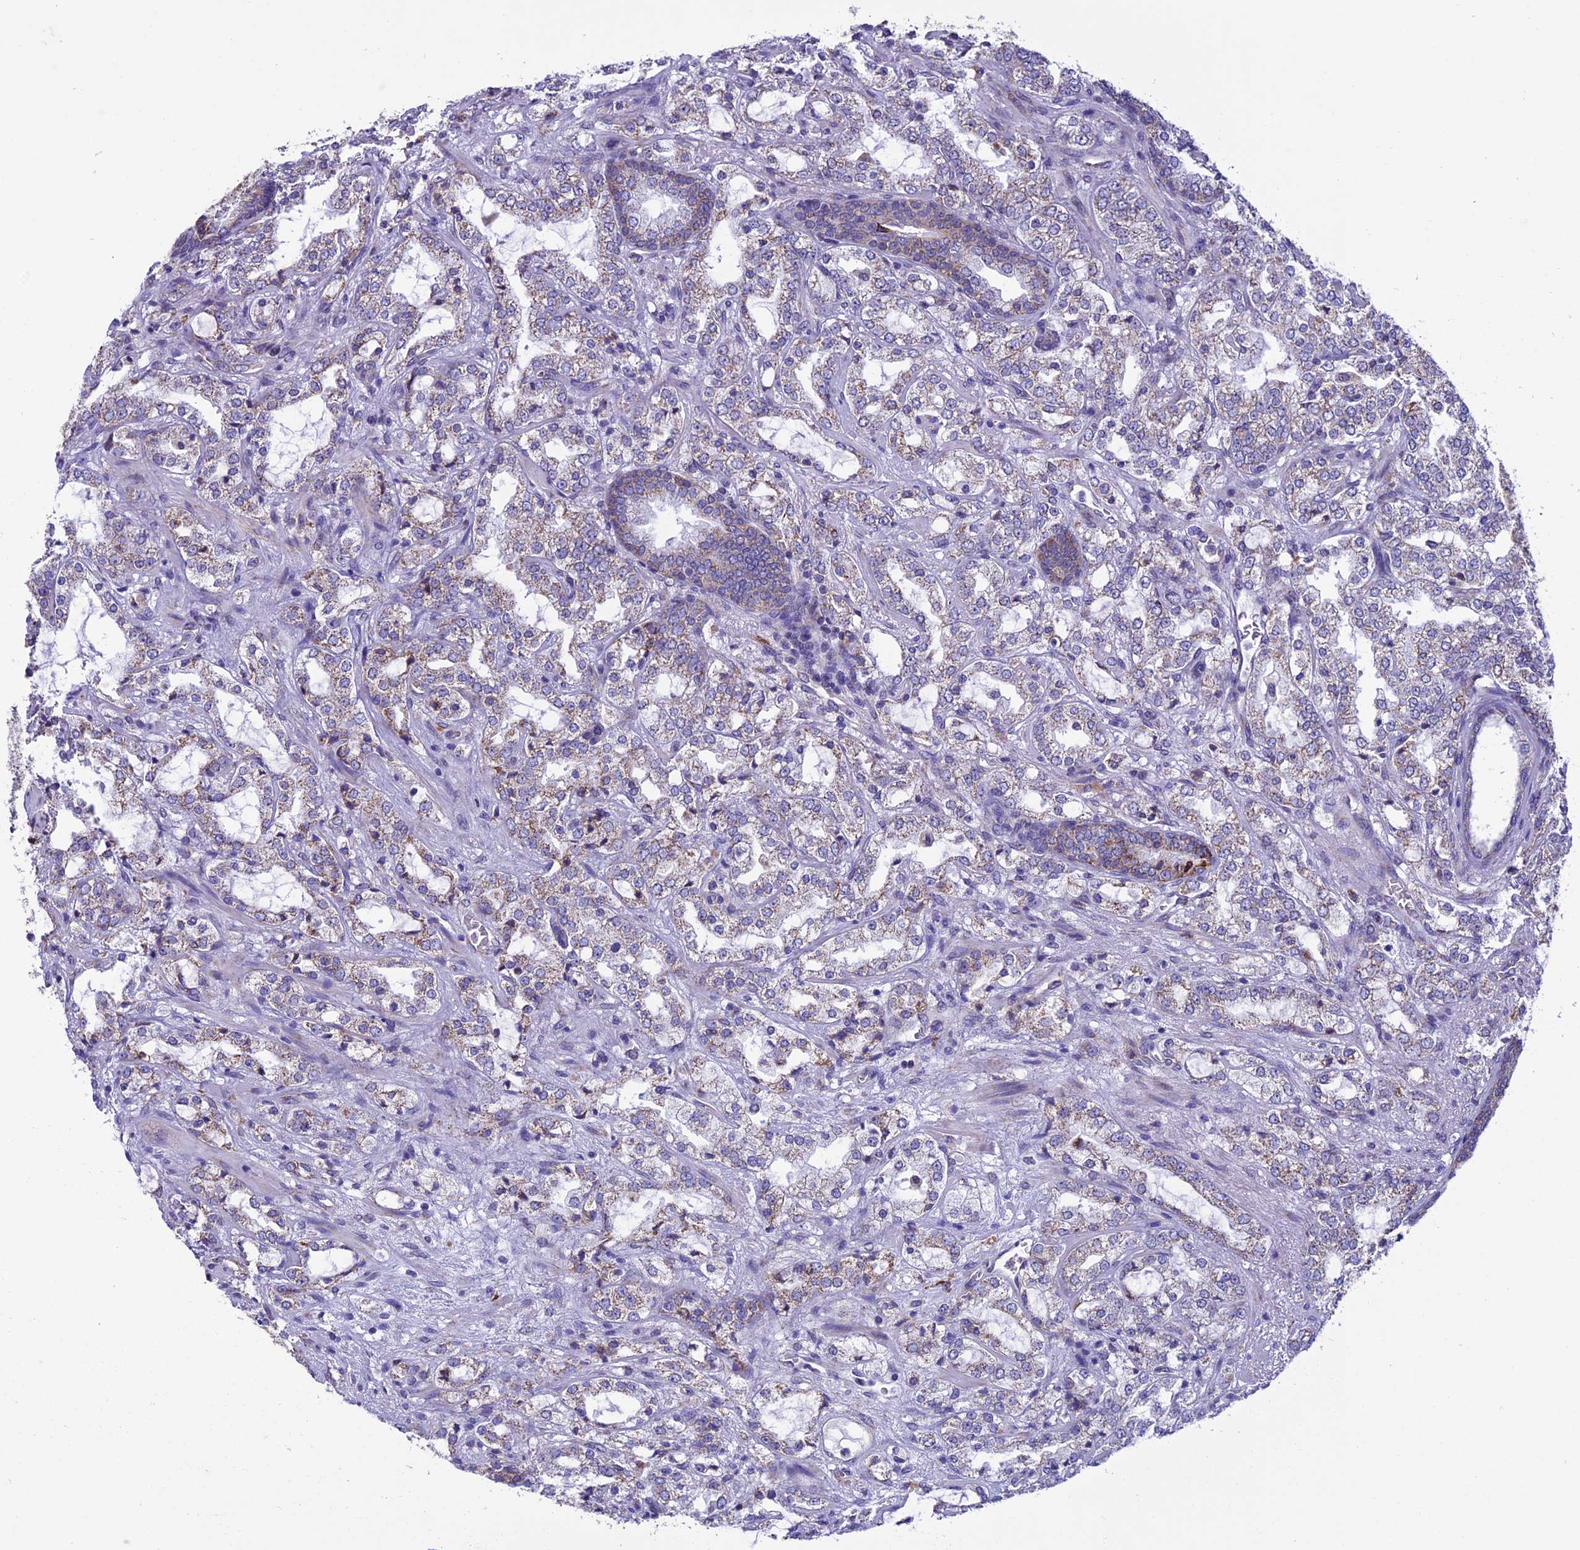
{"staining": {"intensity": "weak", "quantity": ">75%", "location": "cytoplasmic/membranous"}, "tissue": "prostate cancer", "cell_type": "Tumor cells", "image_type": "cancer", "snomed": [{"axis": "morphology", "description": "Adenocarcinoma, High grade"}, {"axis": "topography", "description": "Prostate"}], "caption": "There is low levels of weak cytoplasmic/membranous positivity in tumor cells of prostate cancer (high-grade adenocarcinoma), as demonstrated by immunohistochemical staining (brown color).", "gene": "MFSD12", "patient": {"sex": "male", "age": 64}}